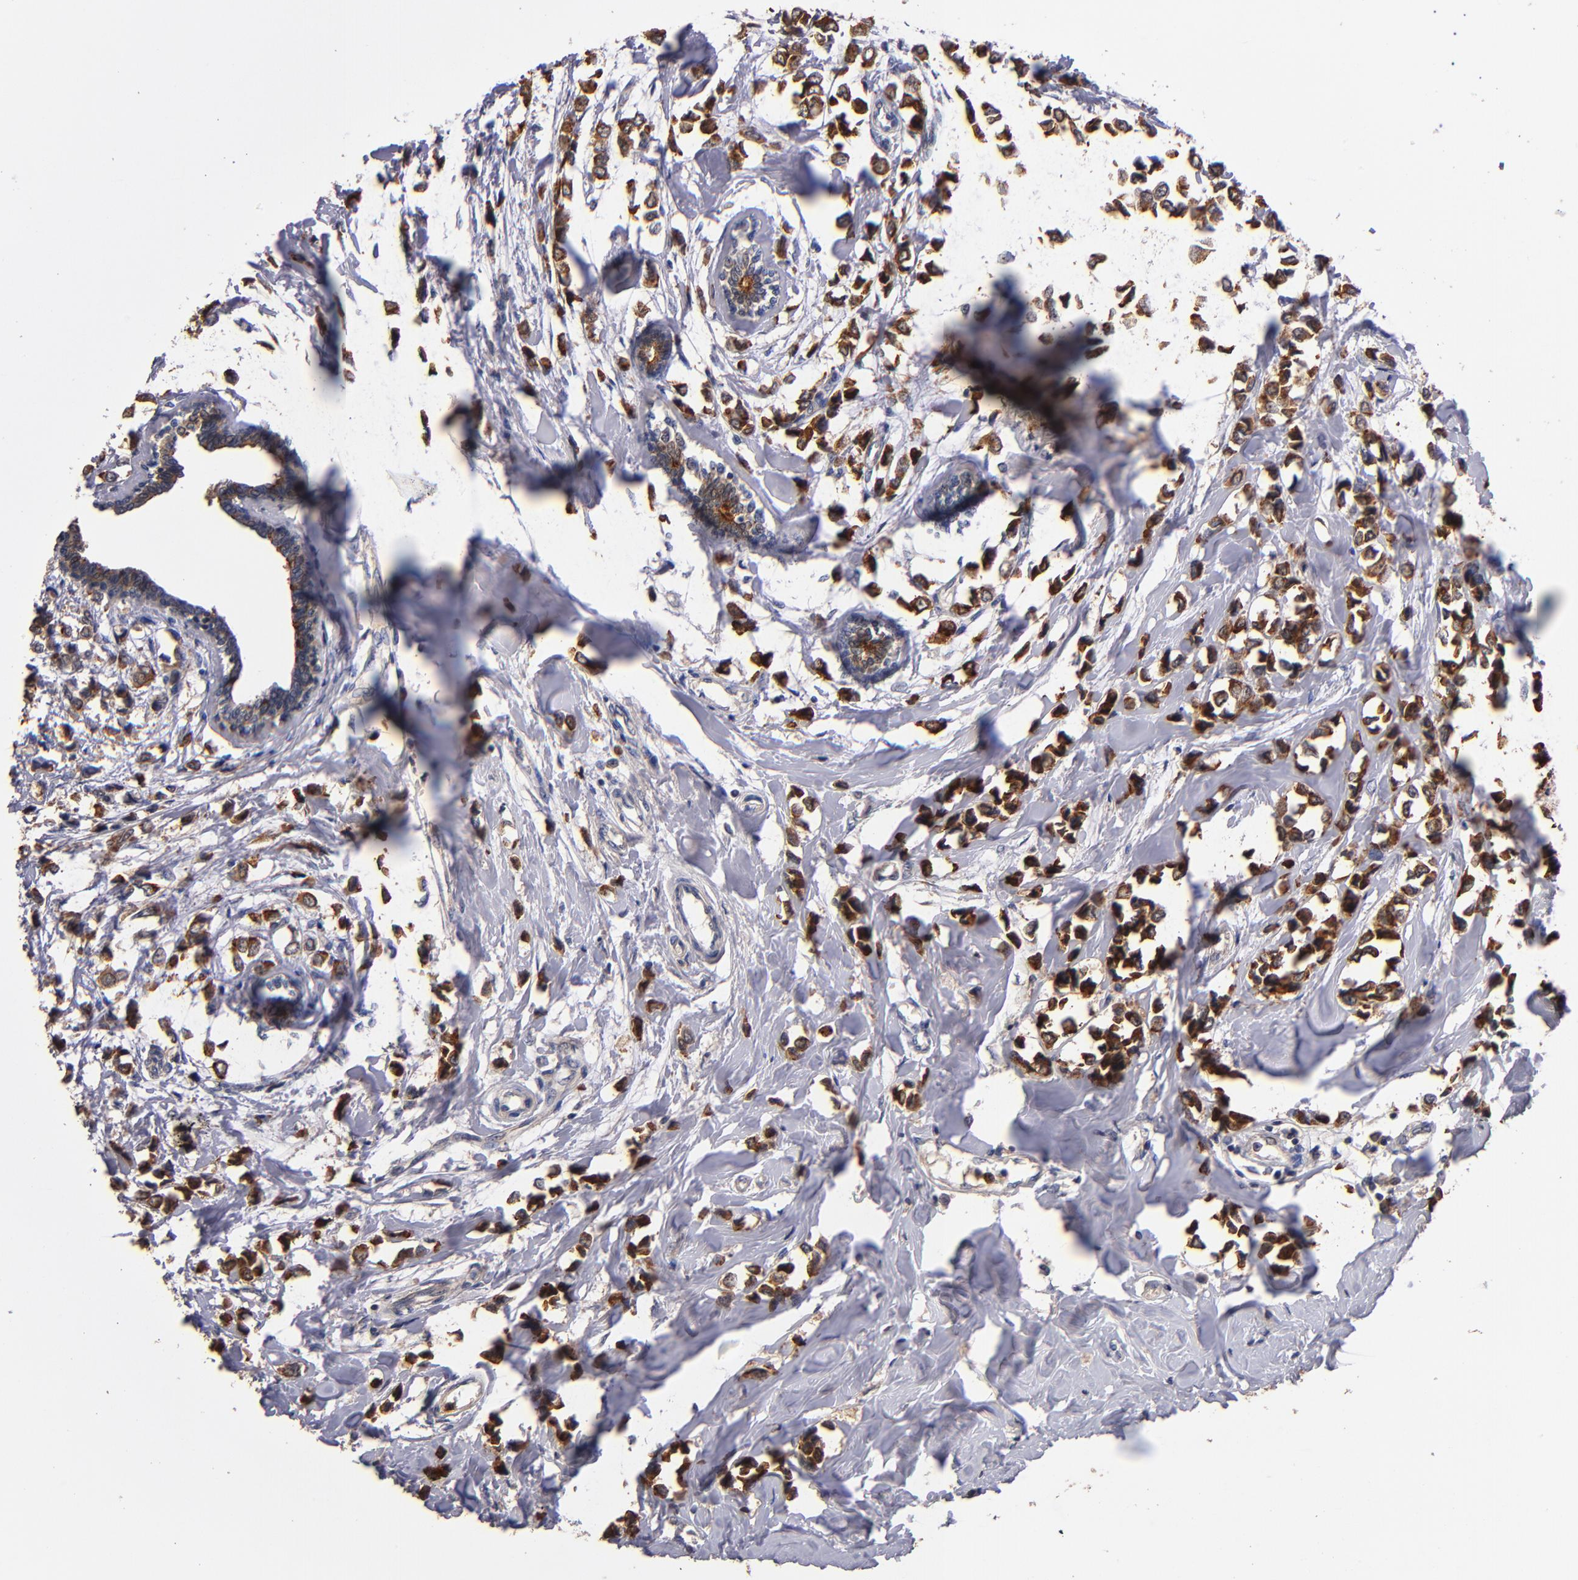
{"staining": {"intensity": "strong", "quantity": ">75%", "location": "cytoplasmic/membranous"}, "tissue": "breast cancer", "cell_type": "Tumor cells", "image_type": "cancer", "snomed": [{"axis": "morphology", "description": "Lobular carcinoma"}, {"axis": "topography", "description": "Breast"}], "caption": "IHC micrograph of neoplastic tissue: human breast cancer (lobular carcinoma) stained using IHC demonstrates high levels of strong protein expression localized specifically in the cytoplasmic/membranous of tumor cells, appearing as a cytoplasmic/membranous brown color.", "gene": "TTLL12", "patient": {"sex": "female", "age": 51}}